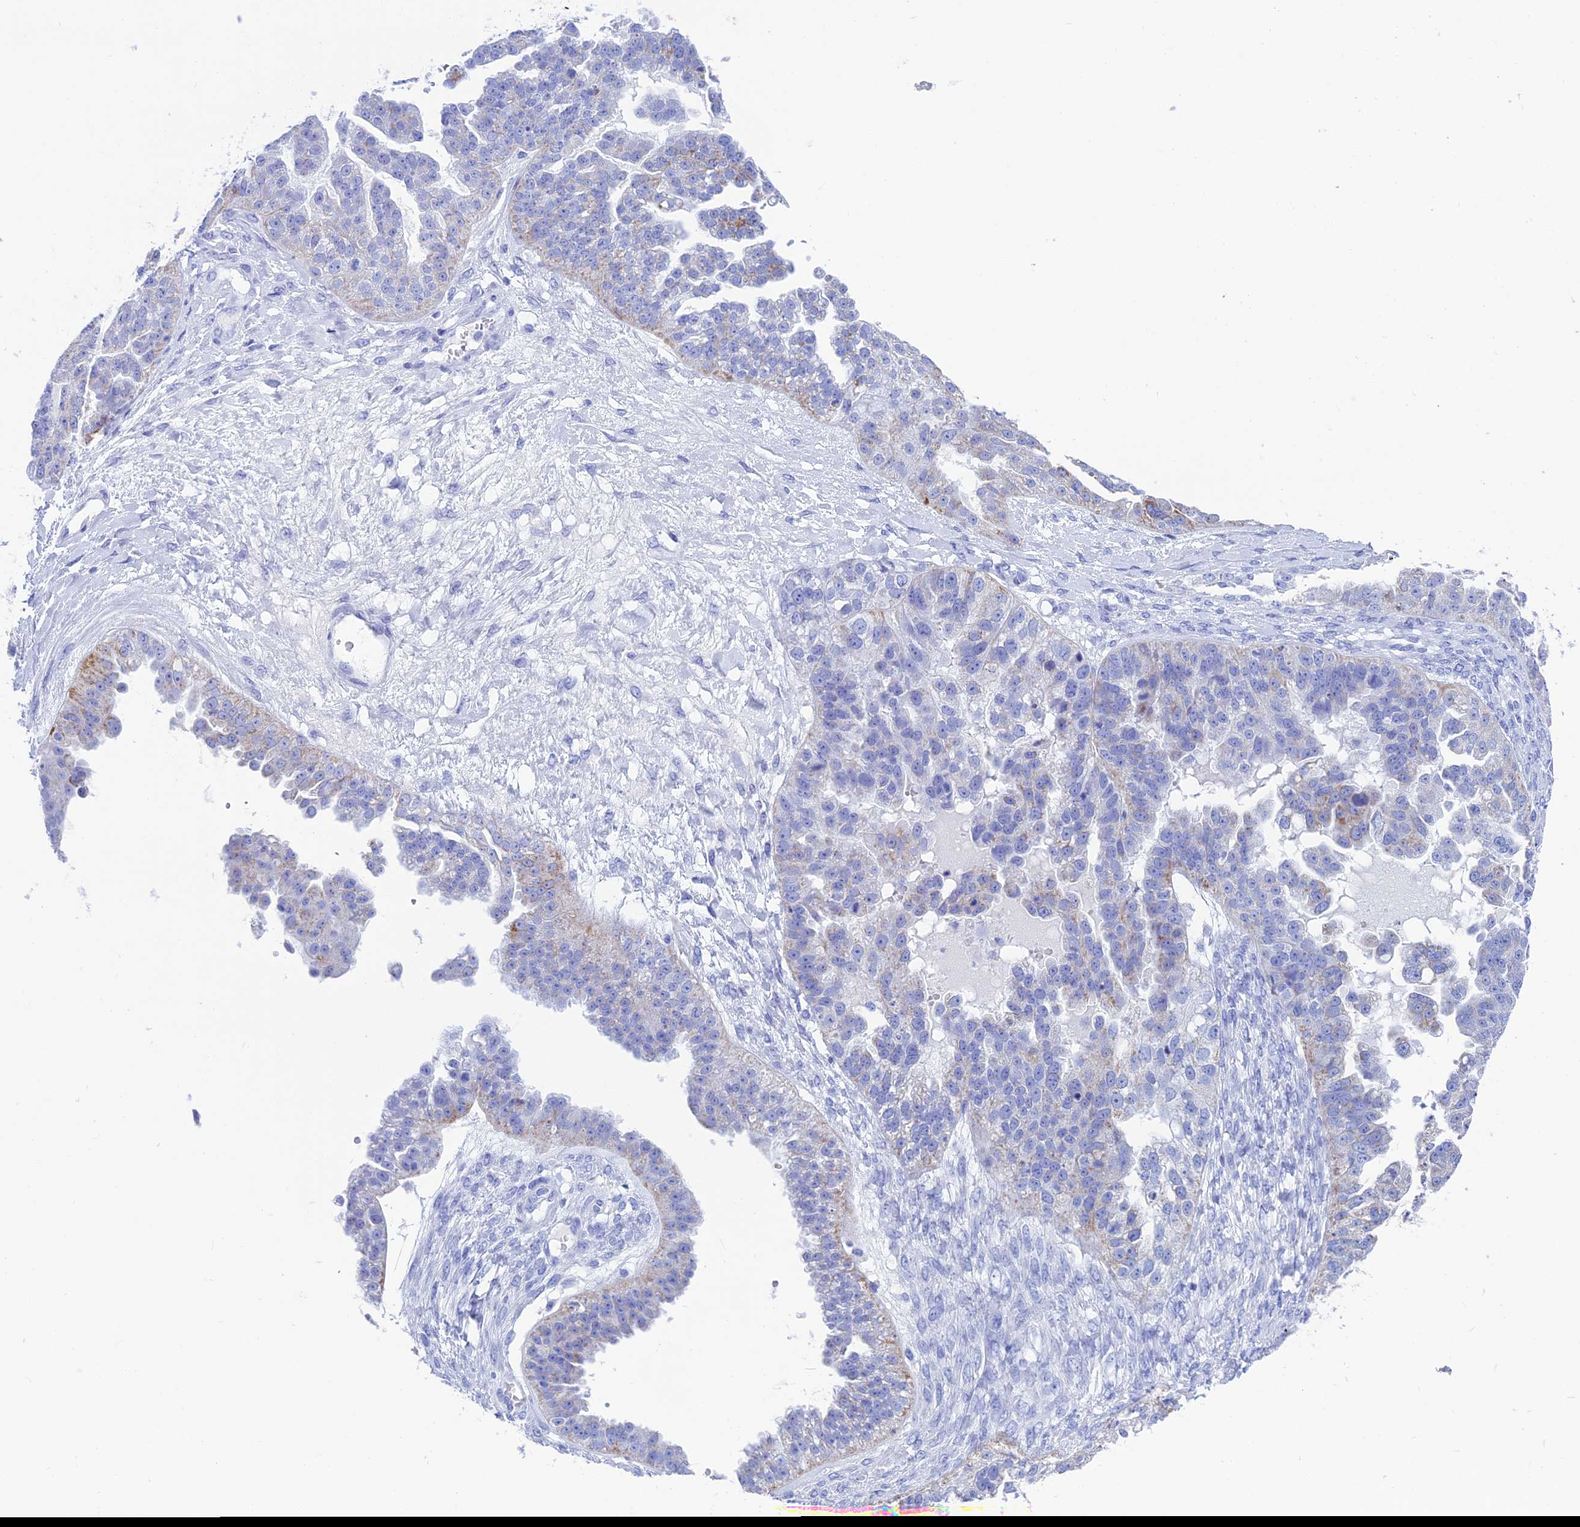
{"staining": {"intensity": "negative", "quantity": "none", "location": "none"}, "tissue": "ovarian cancer", "cell_type": "Tumor cells", "image_type": "cancer", "snomed": [{"axis": "morphology", "description": "Cystadenocarcinoma, serous, NOS"}, {"axis": "topography", "description": "Ovary"}], "caption": "Micrograph shows no significant protein positivity in tumor cells of serous cystadenocarcinoma (ovarian).", "gene": "NXPE4", "patient": {"sex": "female", "age": 58}}